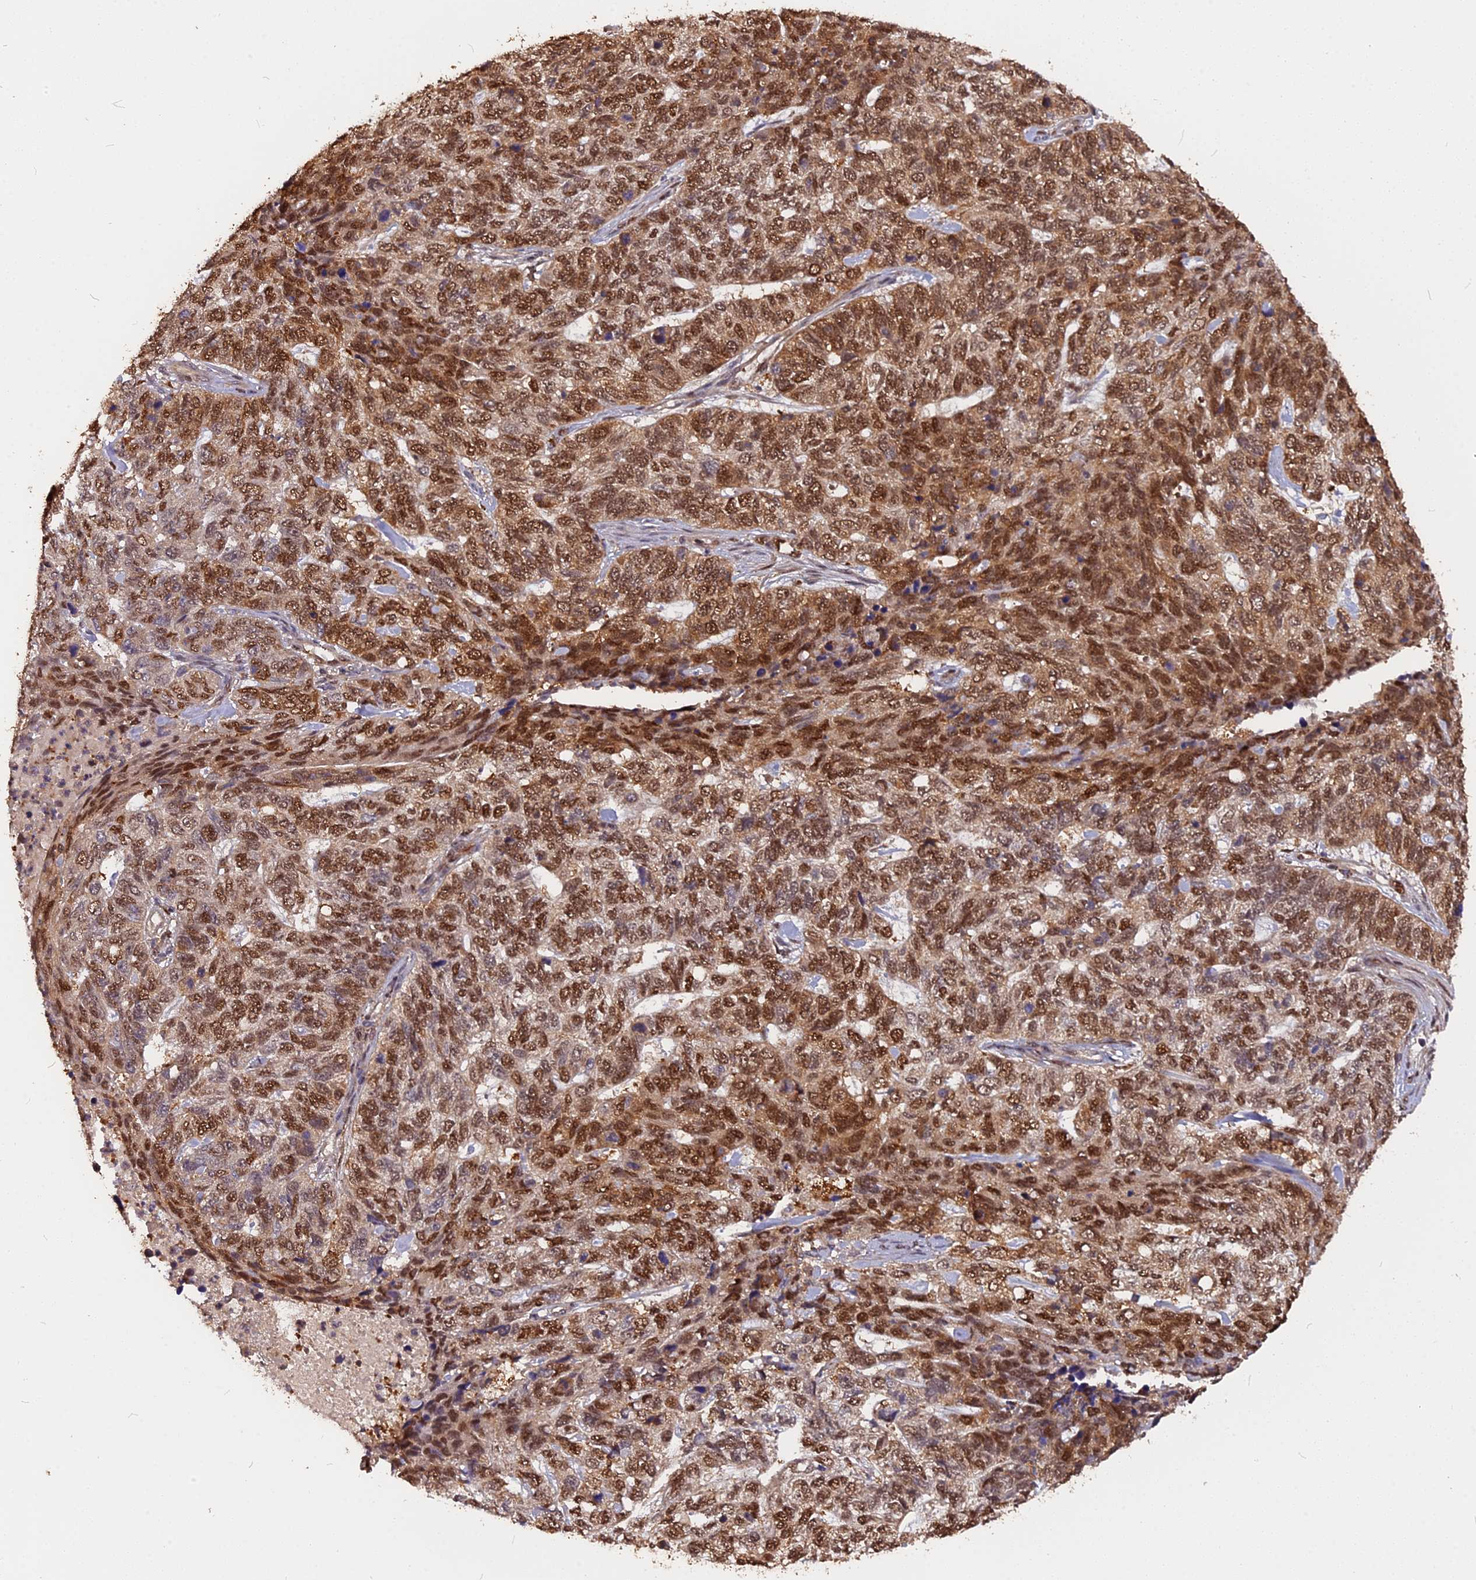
{"staining": {"intensity": "moderate", "quantity": ">75%", "location": "cytoplasmic/membranous,nuclear"}, "tissue": "skin cancer", "cell_type": "Tumor cells", "image_type": "cancer", "snomed": [{"axis": "morphology", "description": "Basal cell carcinoma"}, {"axis": "topography", "description": "Skin"}], "caption": "Skin cancer (basal cell carcinoma) was stained to show a protein in brown. There is medium levels of moderate cytoplasmic/membranous and nuclear positivity in approximately >75% of tumor cells. The protein is shown in brown color, while the nuclei are stained blue.", "gene": "ADRM1", "patient": {"sex": "female", "age": 65}}